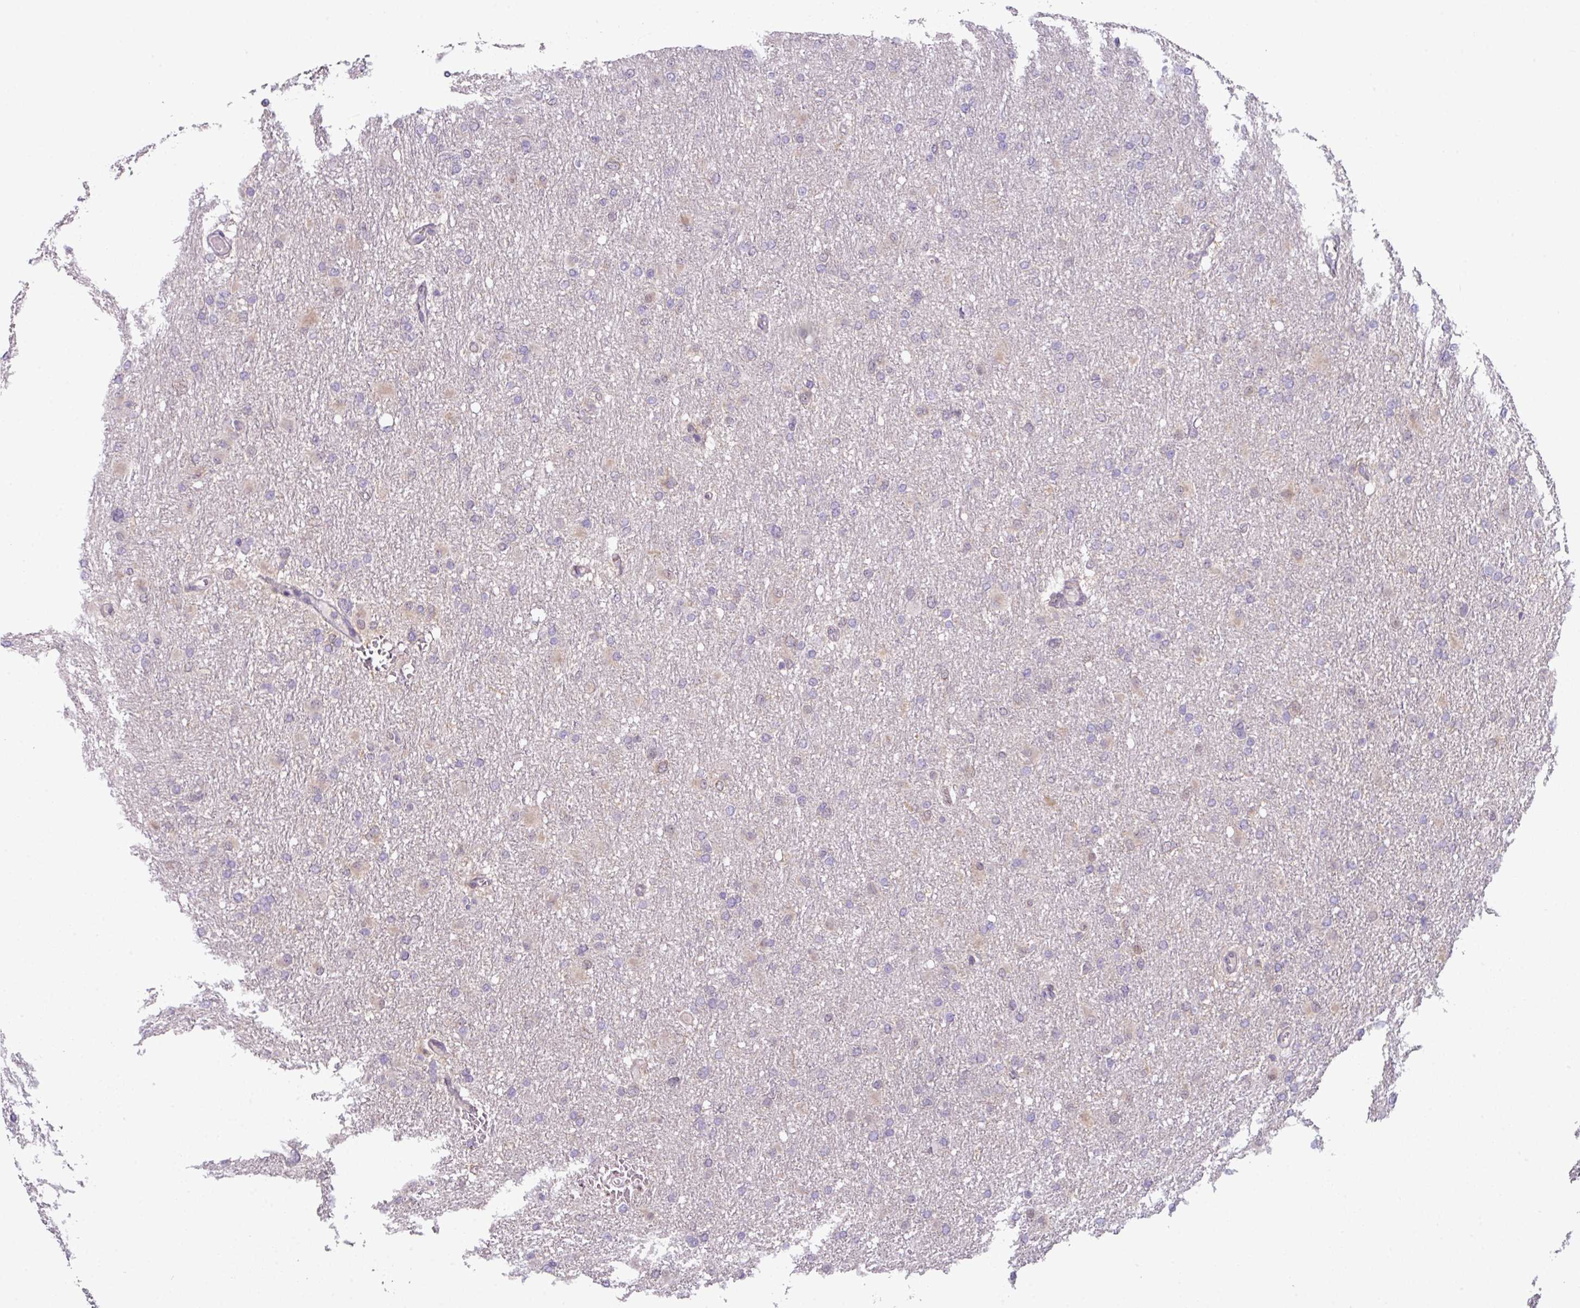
{"staining": {"intensity": "negative", "quantity": "none", "location": "none"}, "tissue": "glioma", "cell_type": "Tumor cells", "image_type": "cancer", "snomed": [{"axis": "morphology", "description": "Glioma, malignant, High grade"}, {"axis": "topography", "description": "Cerebral cortex"}], "caption": "High magnification brightfield microscopy of malignant glioma (high-grade) stained with DAB (brown) and counterstained with hematoxylin (blue): tumor cells show no significant positivity.", "gene": "TTLL12", "patient": {"sex": "female", "age": 36}}